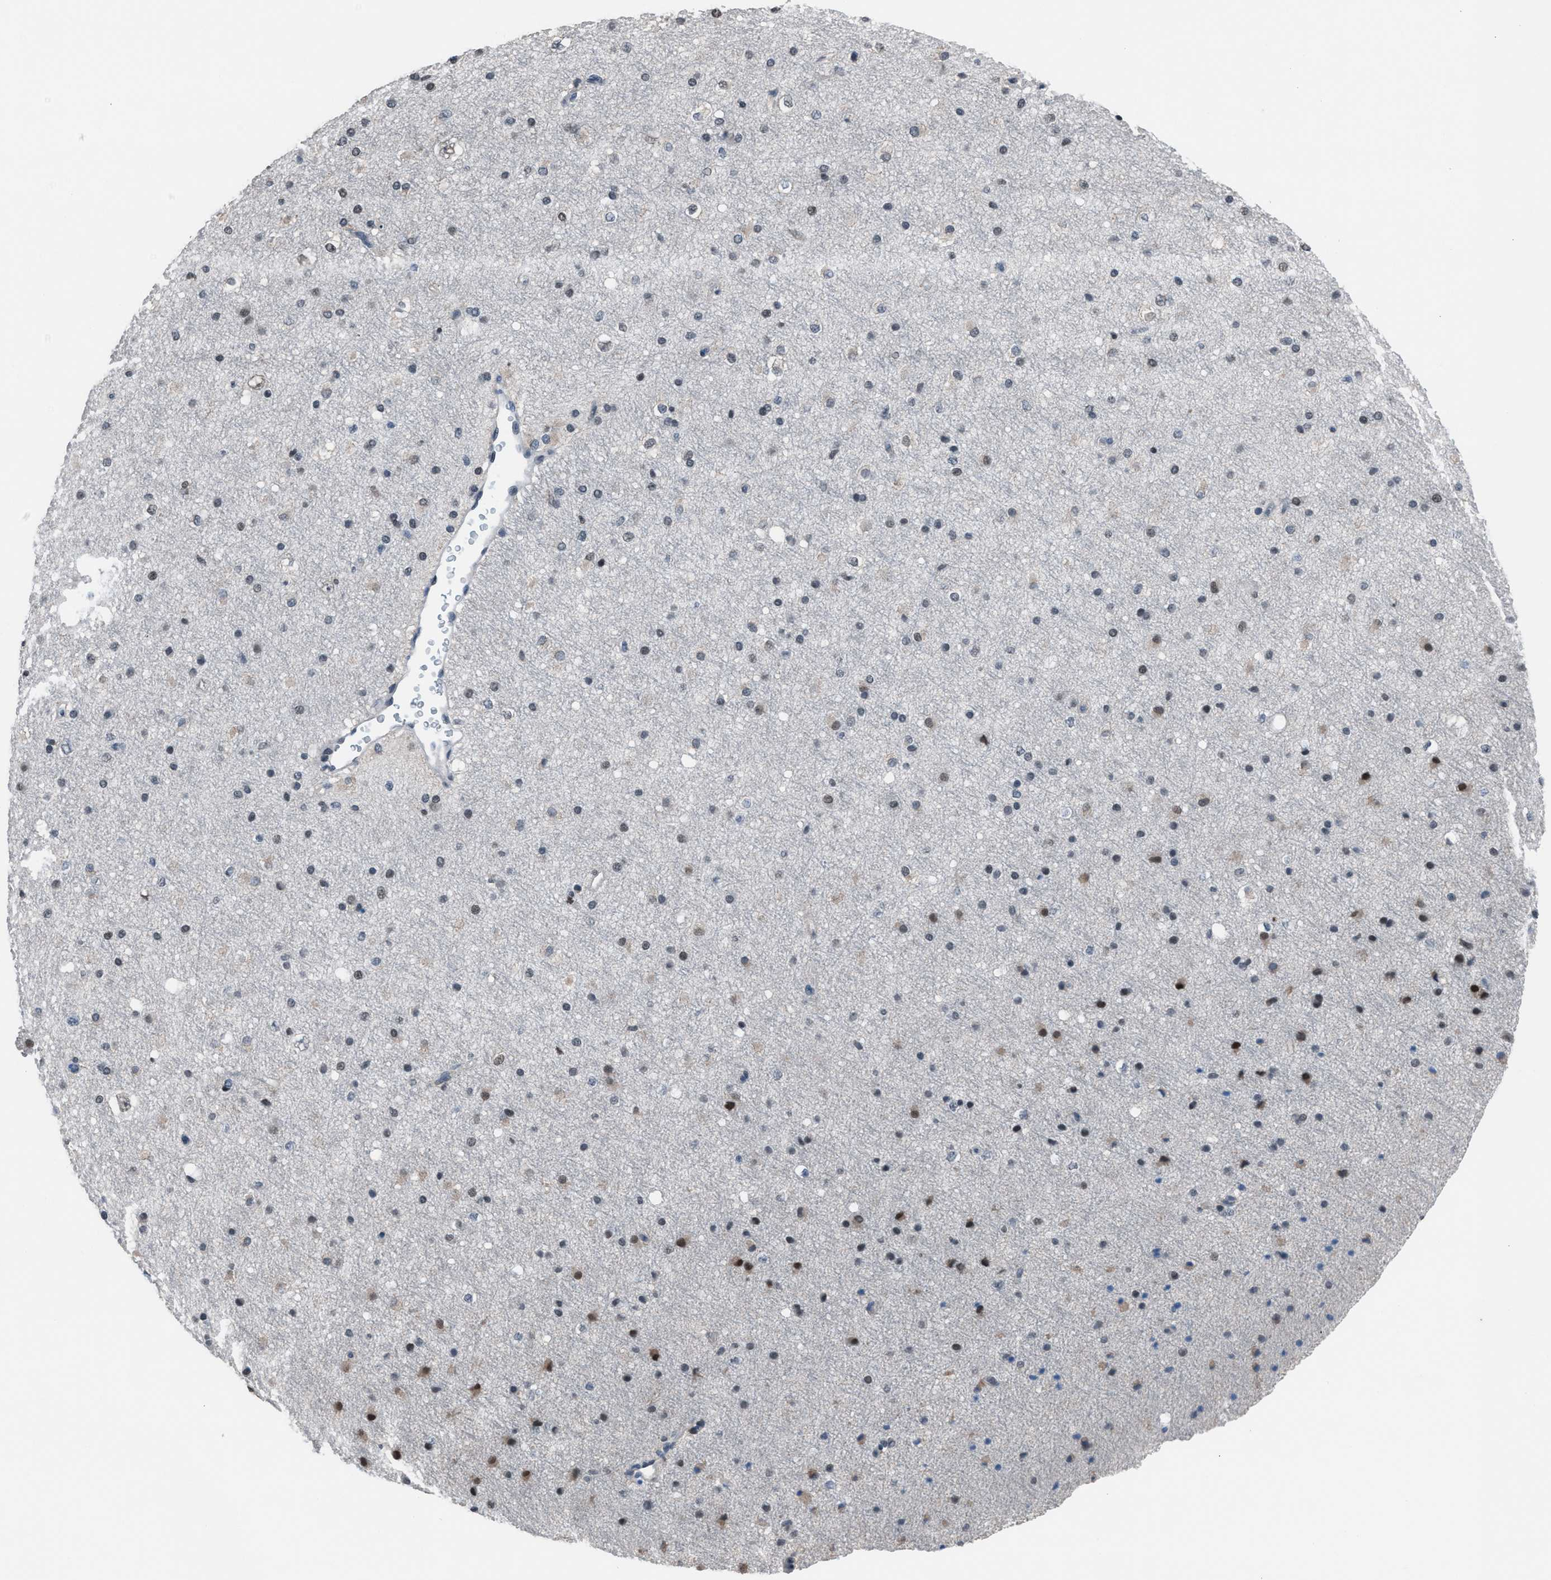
{"staining": {"intensity": "negative", "quantity": "none", "location": "none"}, "tissue": "cerebral cortex", "cell_type": "Endothelial cells", "image_type": "normal", "snomed": [{"axis": "morphology", "description": "Normal tissue, NOS"}, {"axis": "morphology", "description": "Developmental malformation"}, {"axis": "topography", "description": "Cerebral cortex"}], "caption": "The histopathology image exhibits no significant staining in endothelial cells of cerebral cortex.", "gene": "ZNF276", "patient": {"sex": "female", "age": 30}}